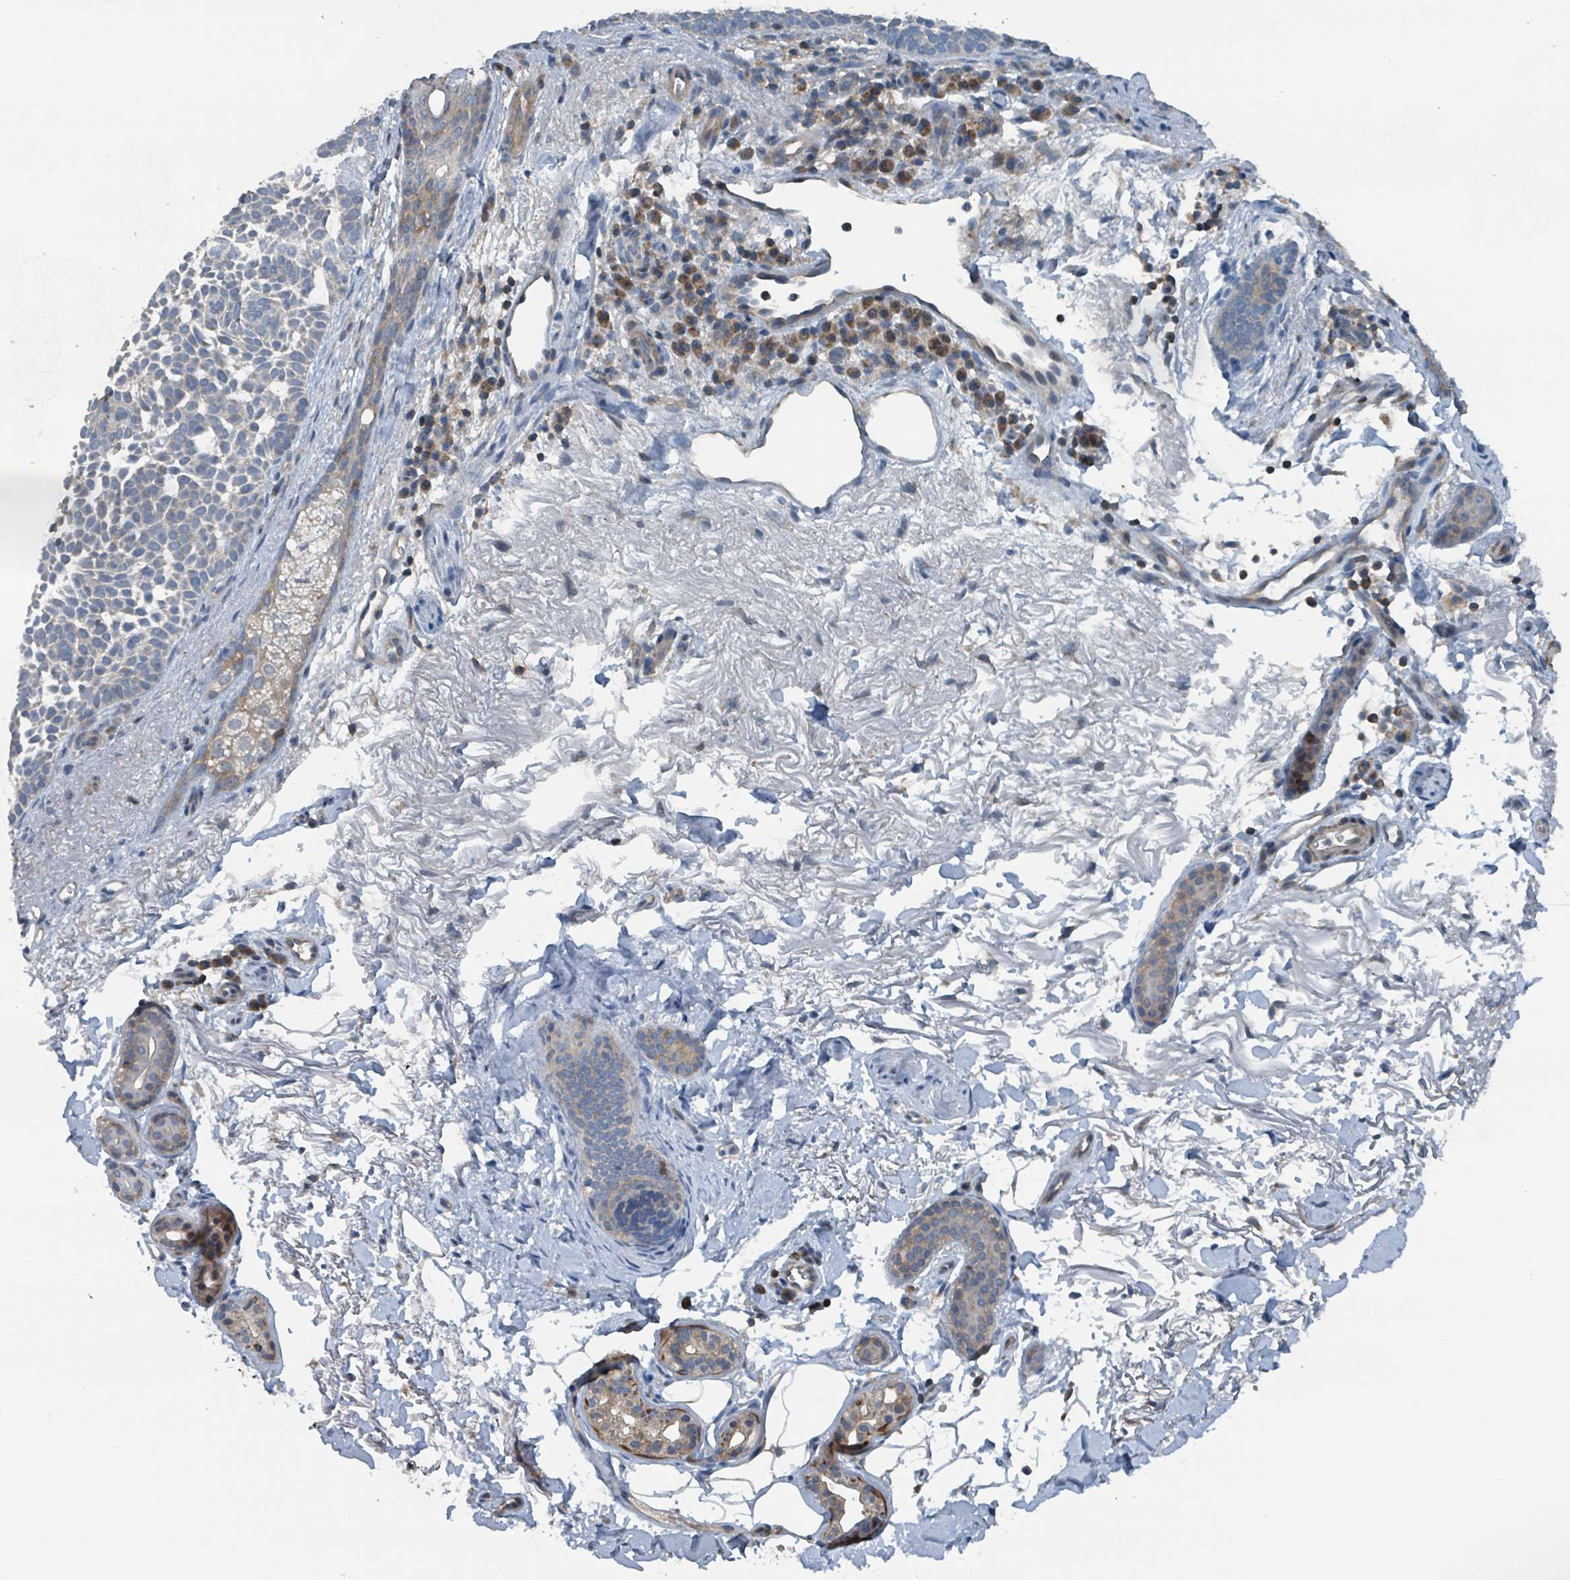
{"staining": {"intensity": "weak", "quantity": "<25%", "location": "cytoplasmic/membranous"}, "tissue": "skin cancer", "cell_type": "Tumor cells", "image_type": "cancer", "snomed": [{"axis": "morphology", "description": "Basal cell carcinoma"}, {"axis": "topography", "description": "Skin"}], "caption": "Basal cell carcinoma (skin) was stained to show a protein in brown. There is no significant expression in tumor cells.", "gene": "ACBD4", "patient": {"sex": "female", "age": 77}}